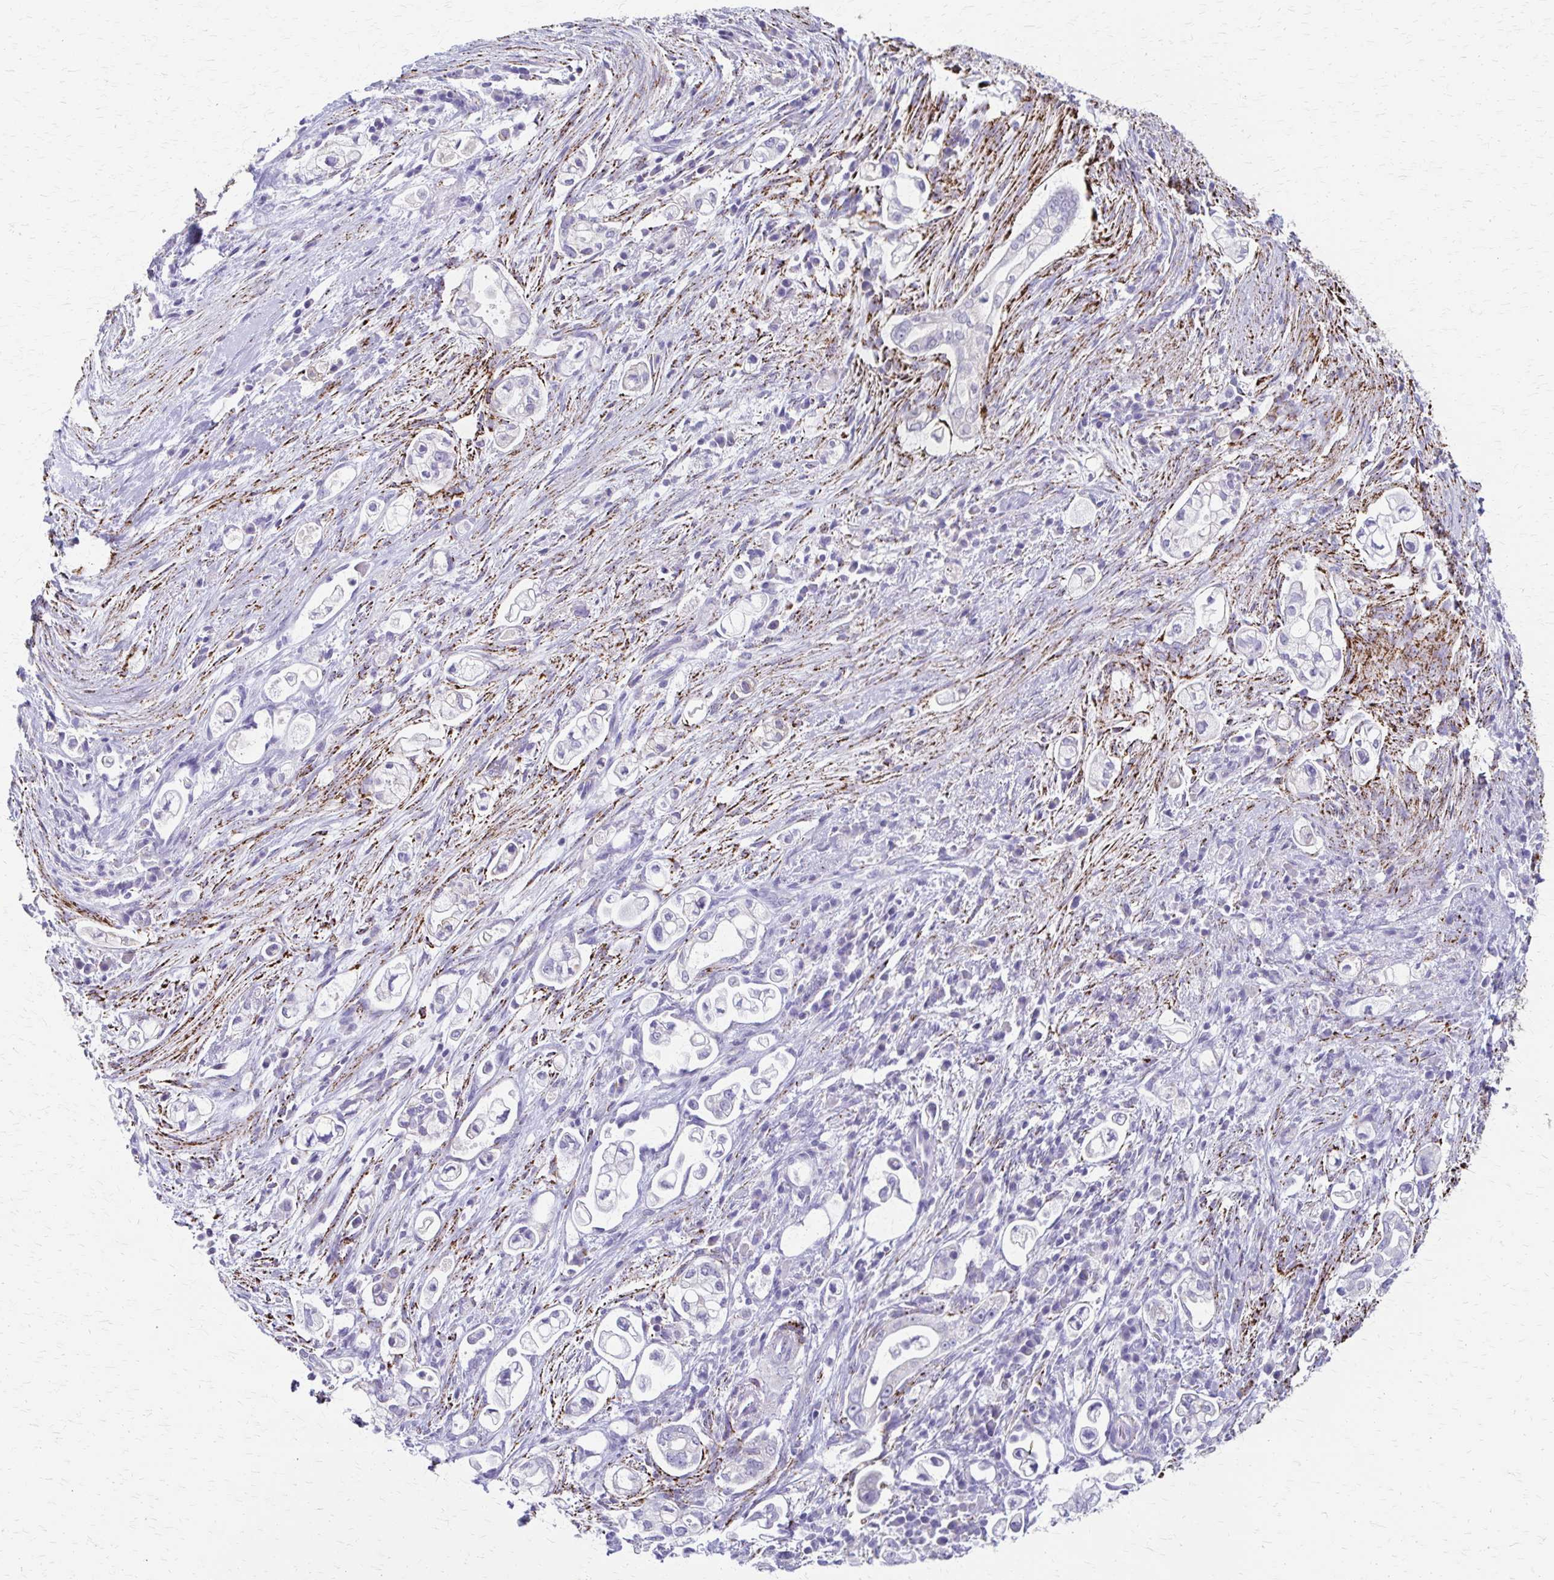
{"staining": {"intensity": "negative", "quantity": "none", "location": "none"}, "tissue": "pancreatic cancer", "cell_type": "Tumor cells", "image_type": "cancer", "snomed": [{"axis": "morphology", "description": "Adenocarcinoma, NOS"}, {"axis": "topography", "description": "Pancreas"}], "caption": "IHC of human pancreatic adenocarcinoma reveals no staining in tumor cells.", "gene": "ZSCAN5B", "patient": {"sex": "female", "age": 69}}